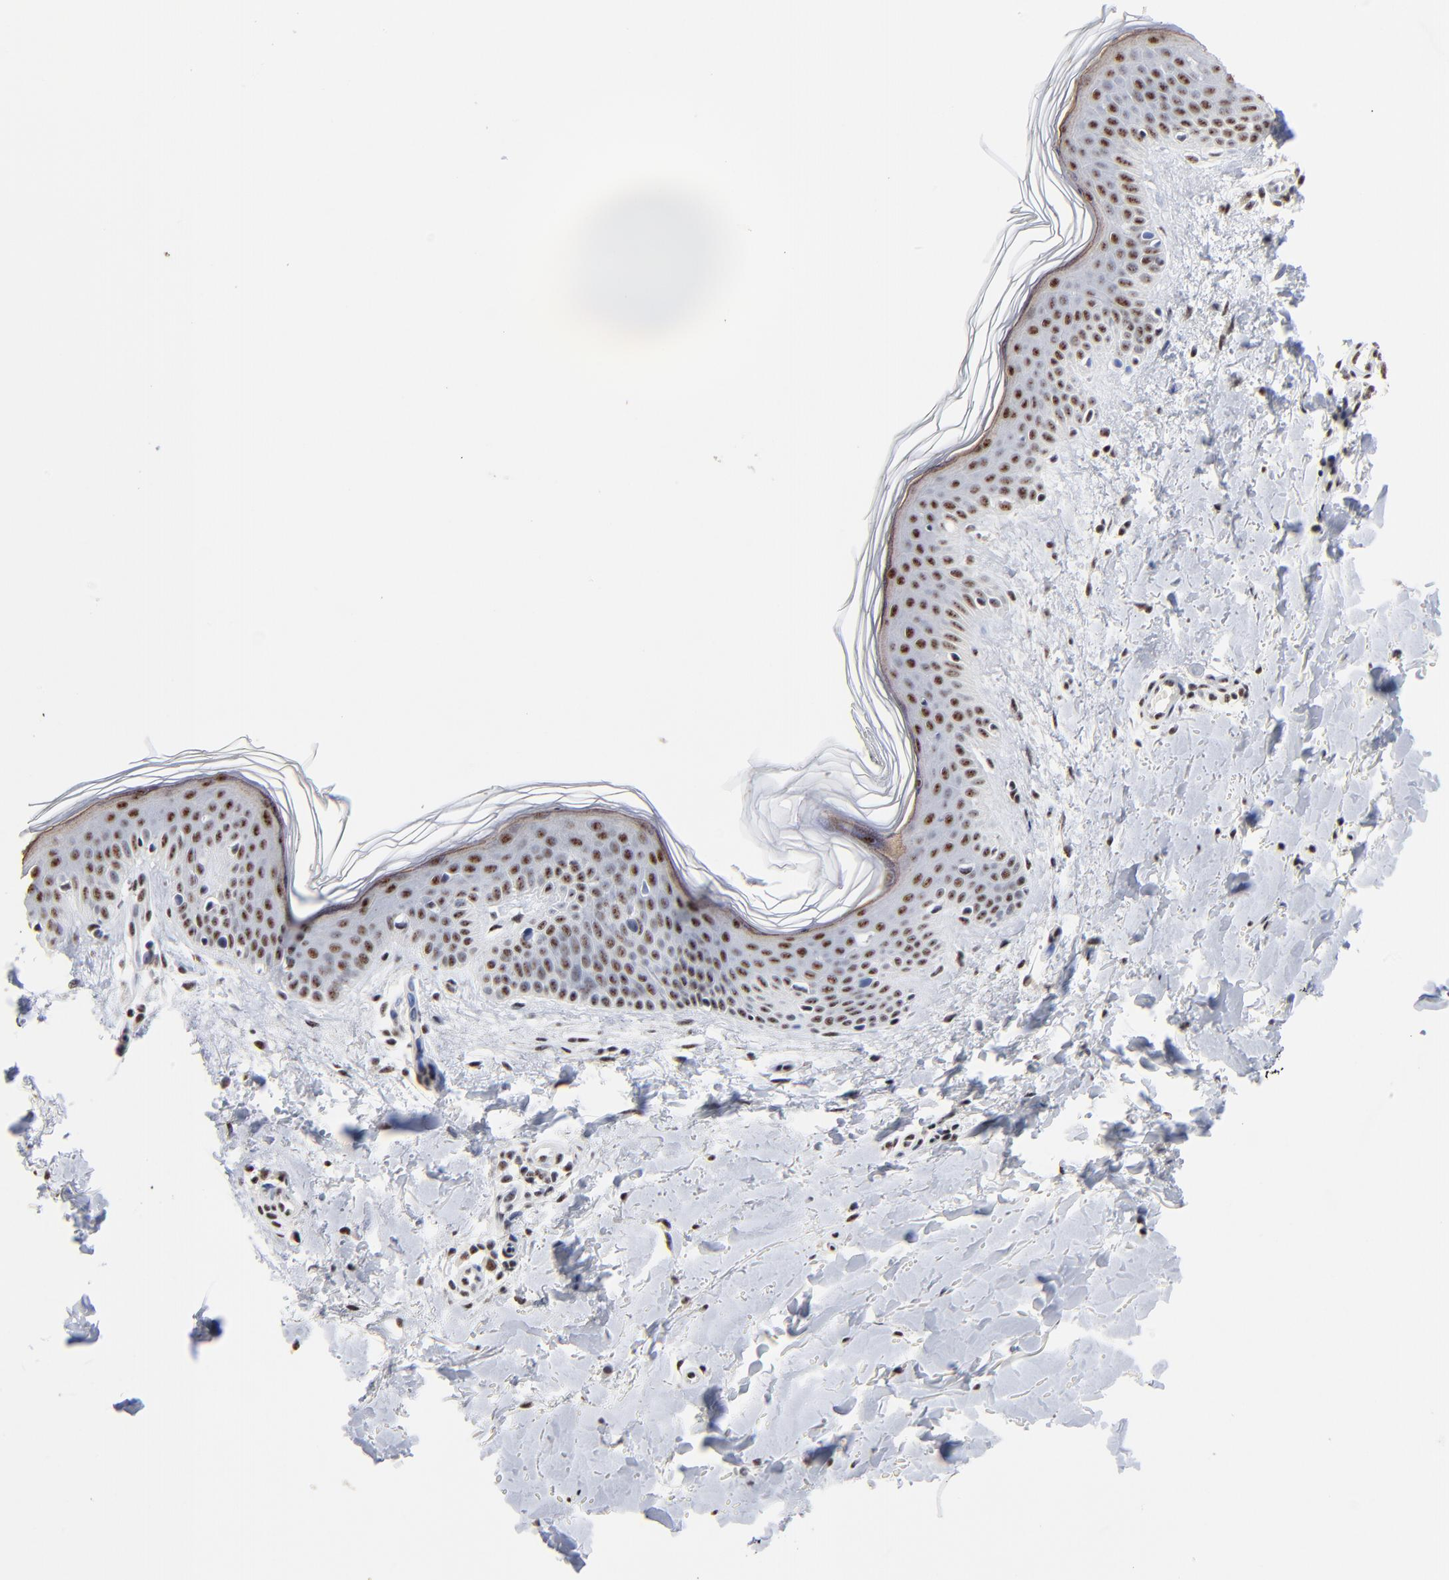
{"staining": {"intensity": "strong", "quantity": ">75%", "location": "nuclear"}, "tissue": "skin", "cell_type": "Fibroblasts", "image_type": "normal", "snomed": [{"axis": "morphology", "description": "Normal tissue, NOS"}, {"axis": "topography", "description": "Skin"}], "caption": "Protein analysis of unremarkable skin exhibits strong nuclear staining in about >75% of fibroblasts.", "gene": "MBD4", "patient": {"sex": "female", "age": 56}}